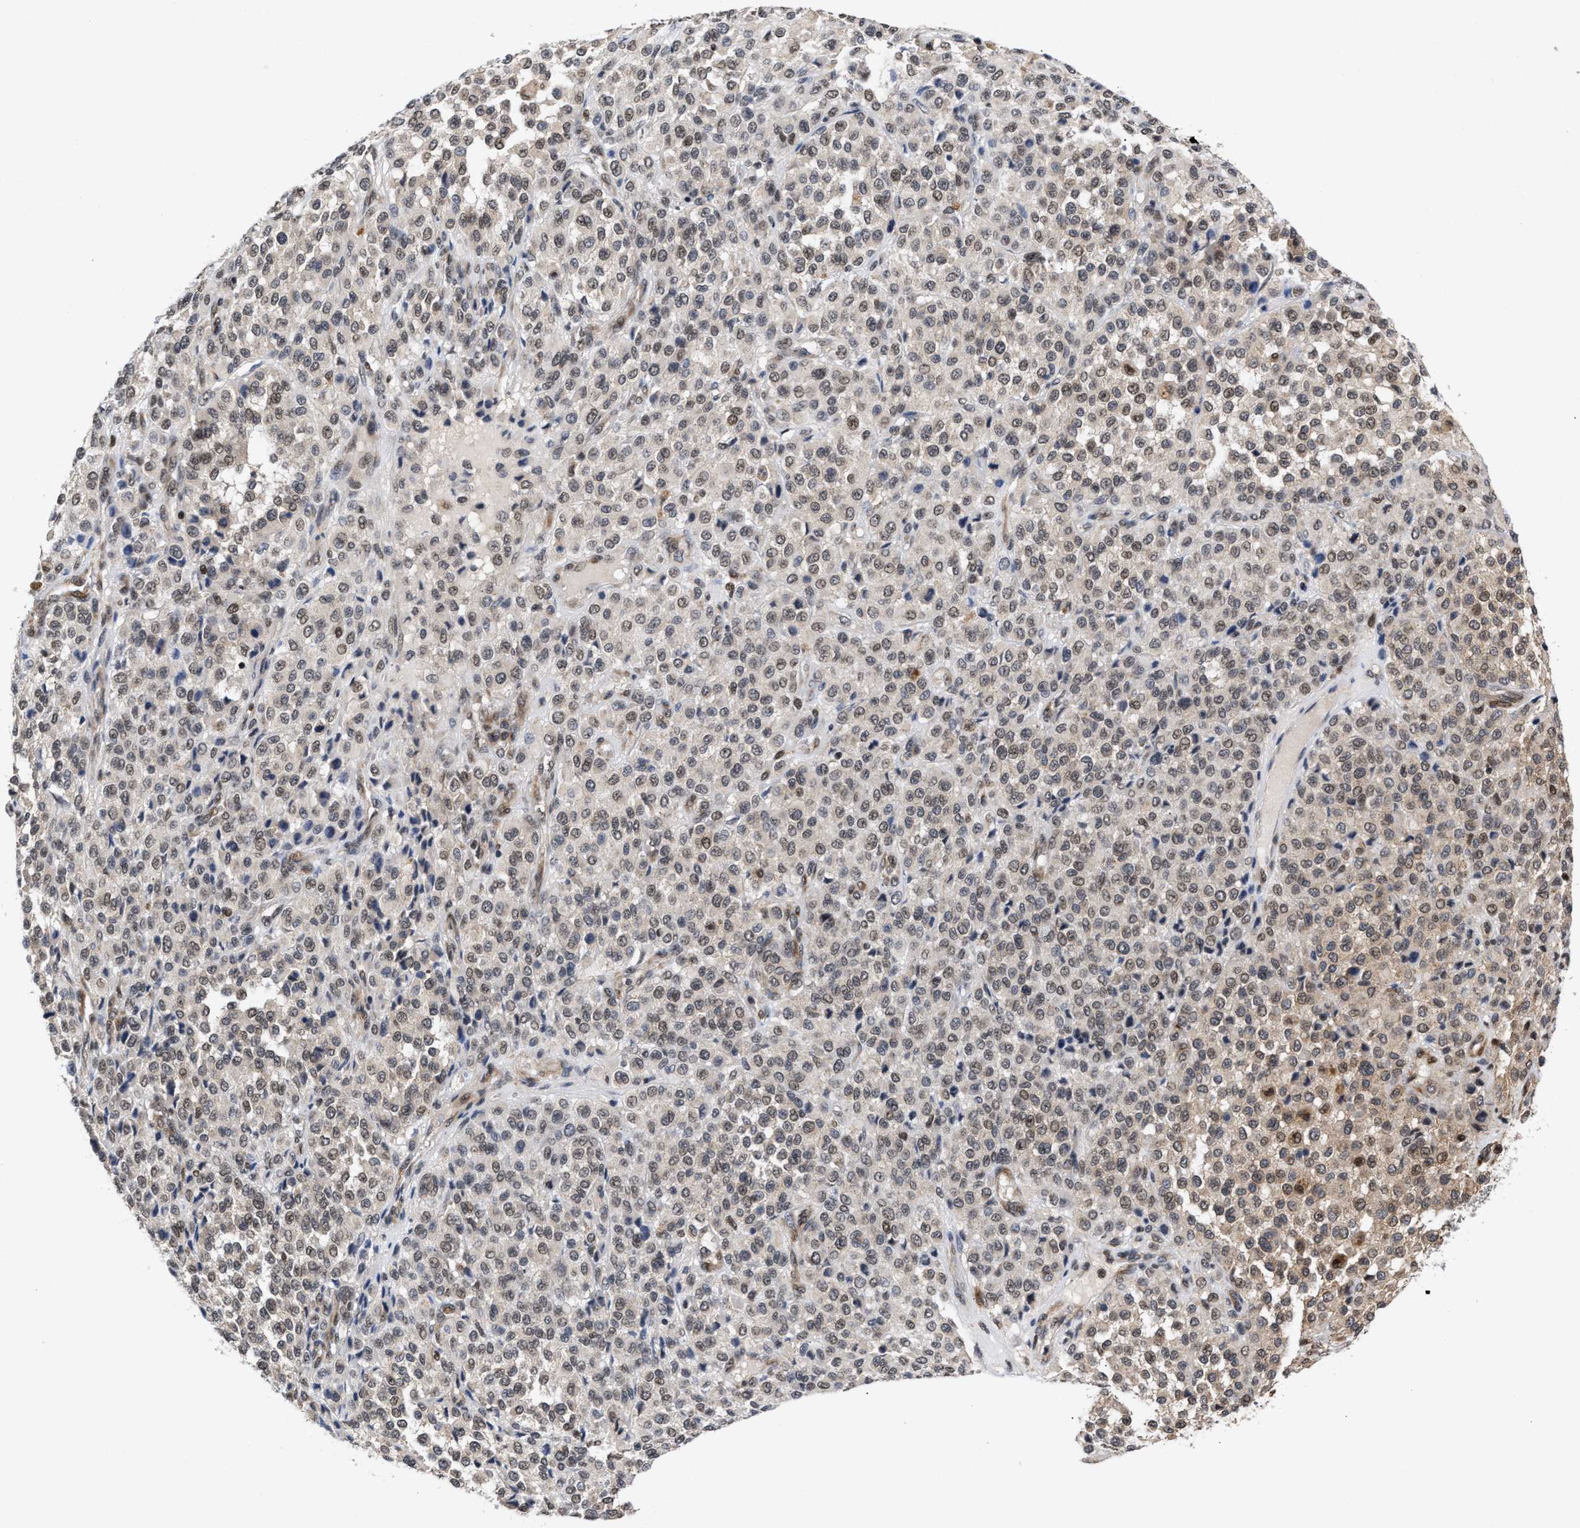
{"staining": {"intensity": "negative", "quantity": "none", "location": "none"}, "tissue": "melanoma", "cell_type": "Tumor cells", "image_type": "cancer", "snomed": [{"axis": "morphology", "description": "Malignant melanoma, Metastatic site"}, {"axis": "topography", "description": "Pancreas"}], "caption": "The histopathology image shows no staining of tumor cells in melanoma.", "gene": "CLIP2", "patient": {"sex": "female", "age": 30}}